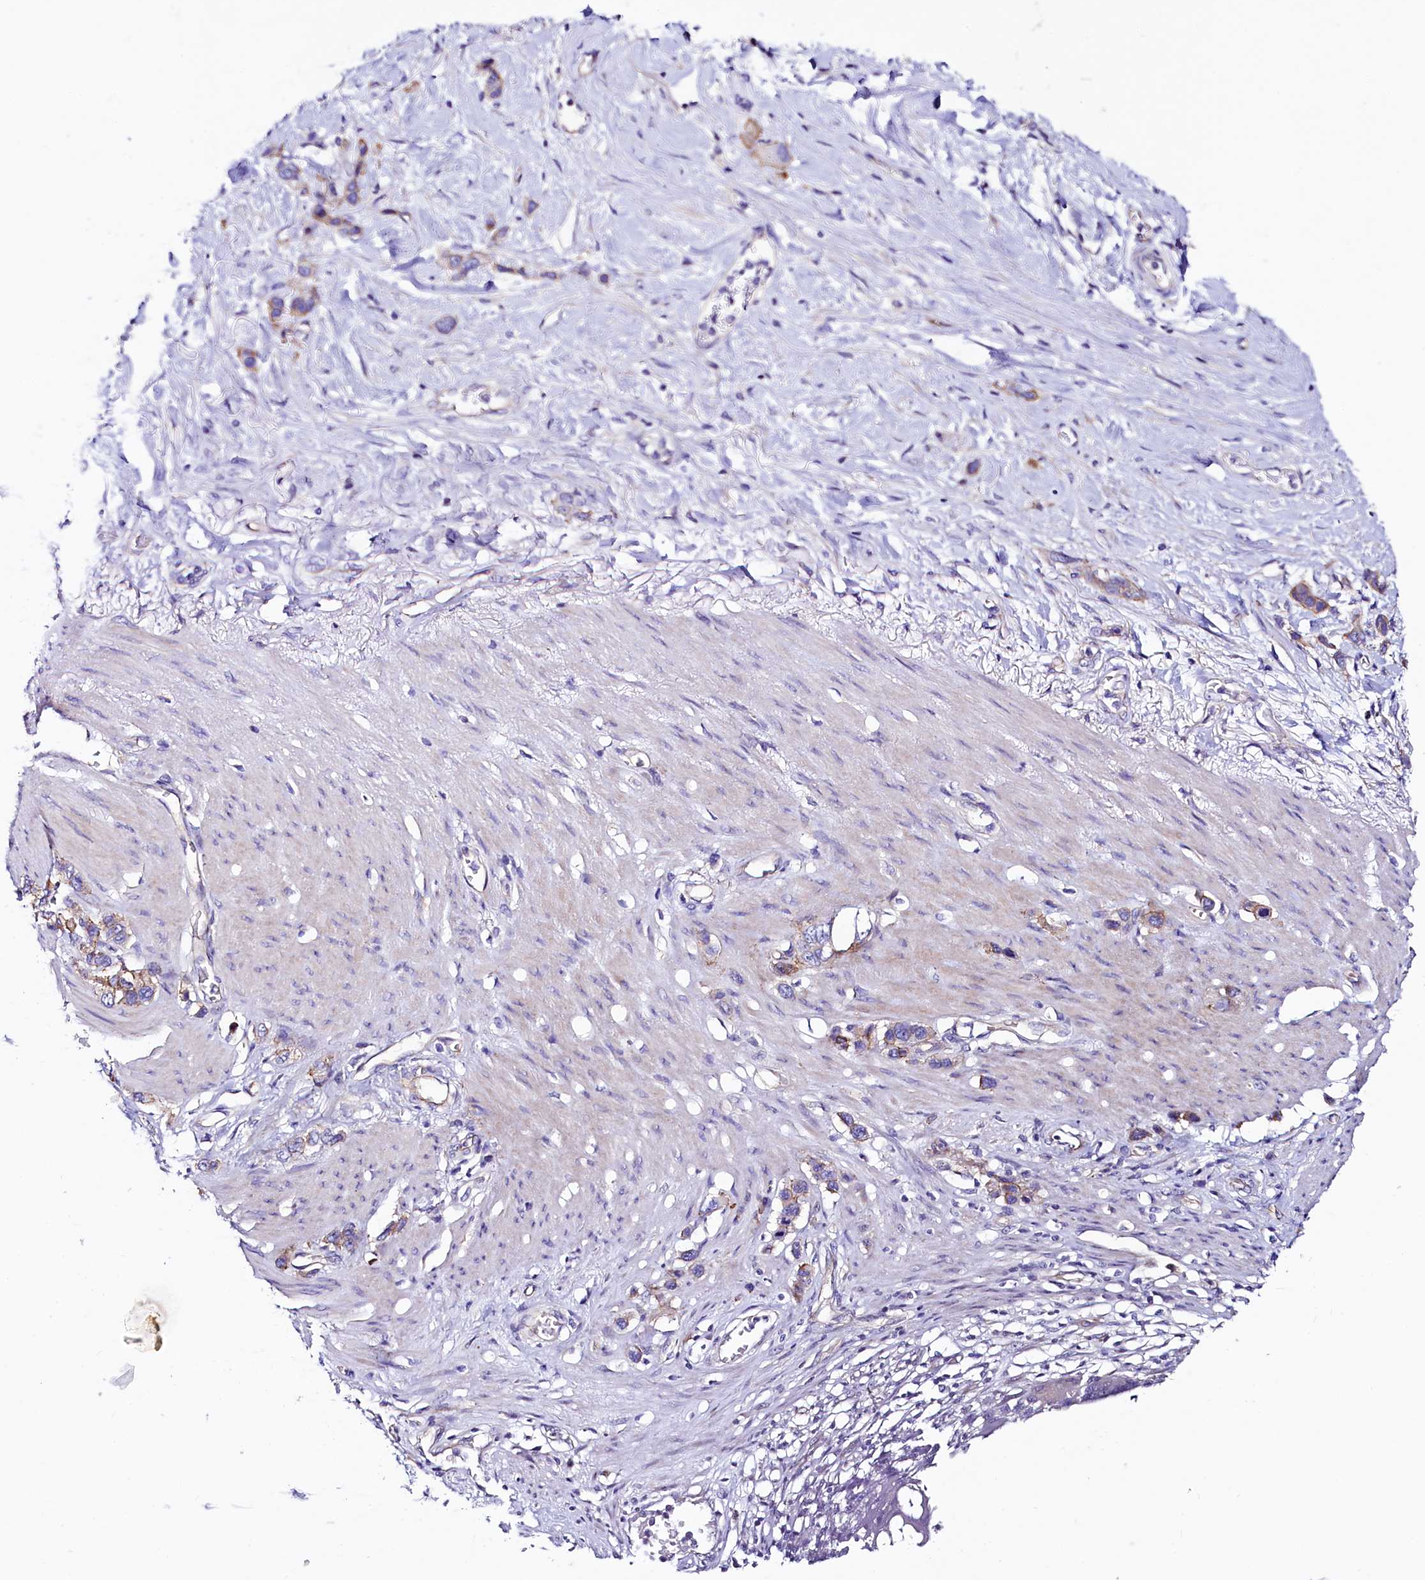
{"staining": {"intensity": "moderate", "quantity": "<25%", "location": "cytoplasmic/membranous"}, "tissue": "stomach cancer", "cell_type": "Tumor cells", "image_type": "cancer", "snomed": [{"axis": "morphology", "description": "Adenocarcinoma, NOS"}, {"axis": "morphology", "description": "Adenocarcinoma, High grade"}, {"axis": "topography", "description": "Stomach, upper"}, {"axis": "topography", "description": "Stomach, lower"}], "caption": "Protein expression analysis of adenocarcinoma (stomach) demonstrates moderate cytoplasmic/membranous expression in approximately <25% of tumor cells.", "gene": "SLF1", "patient": {"sex": "female", "age": 65}}